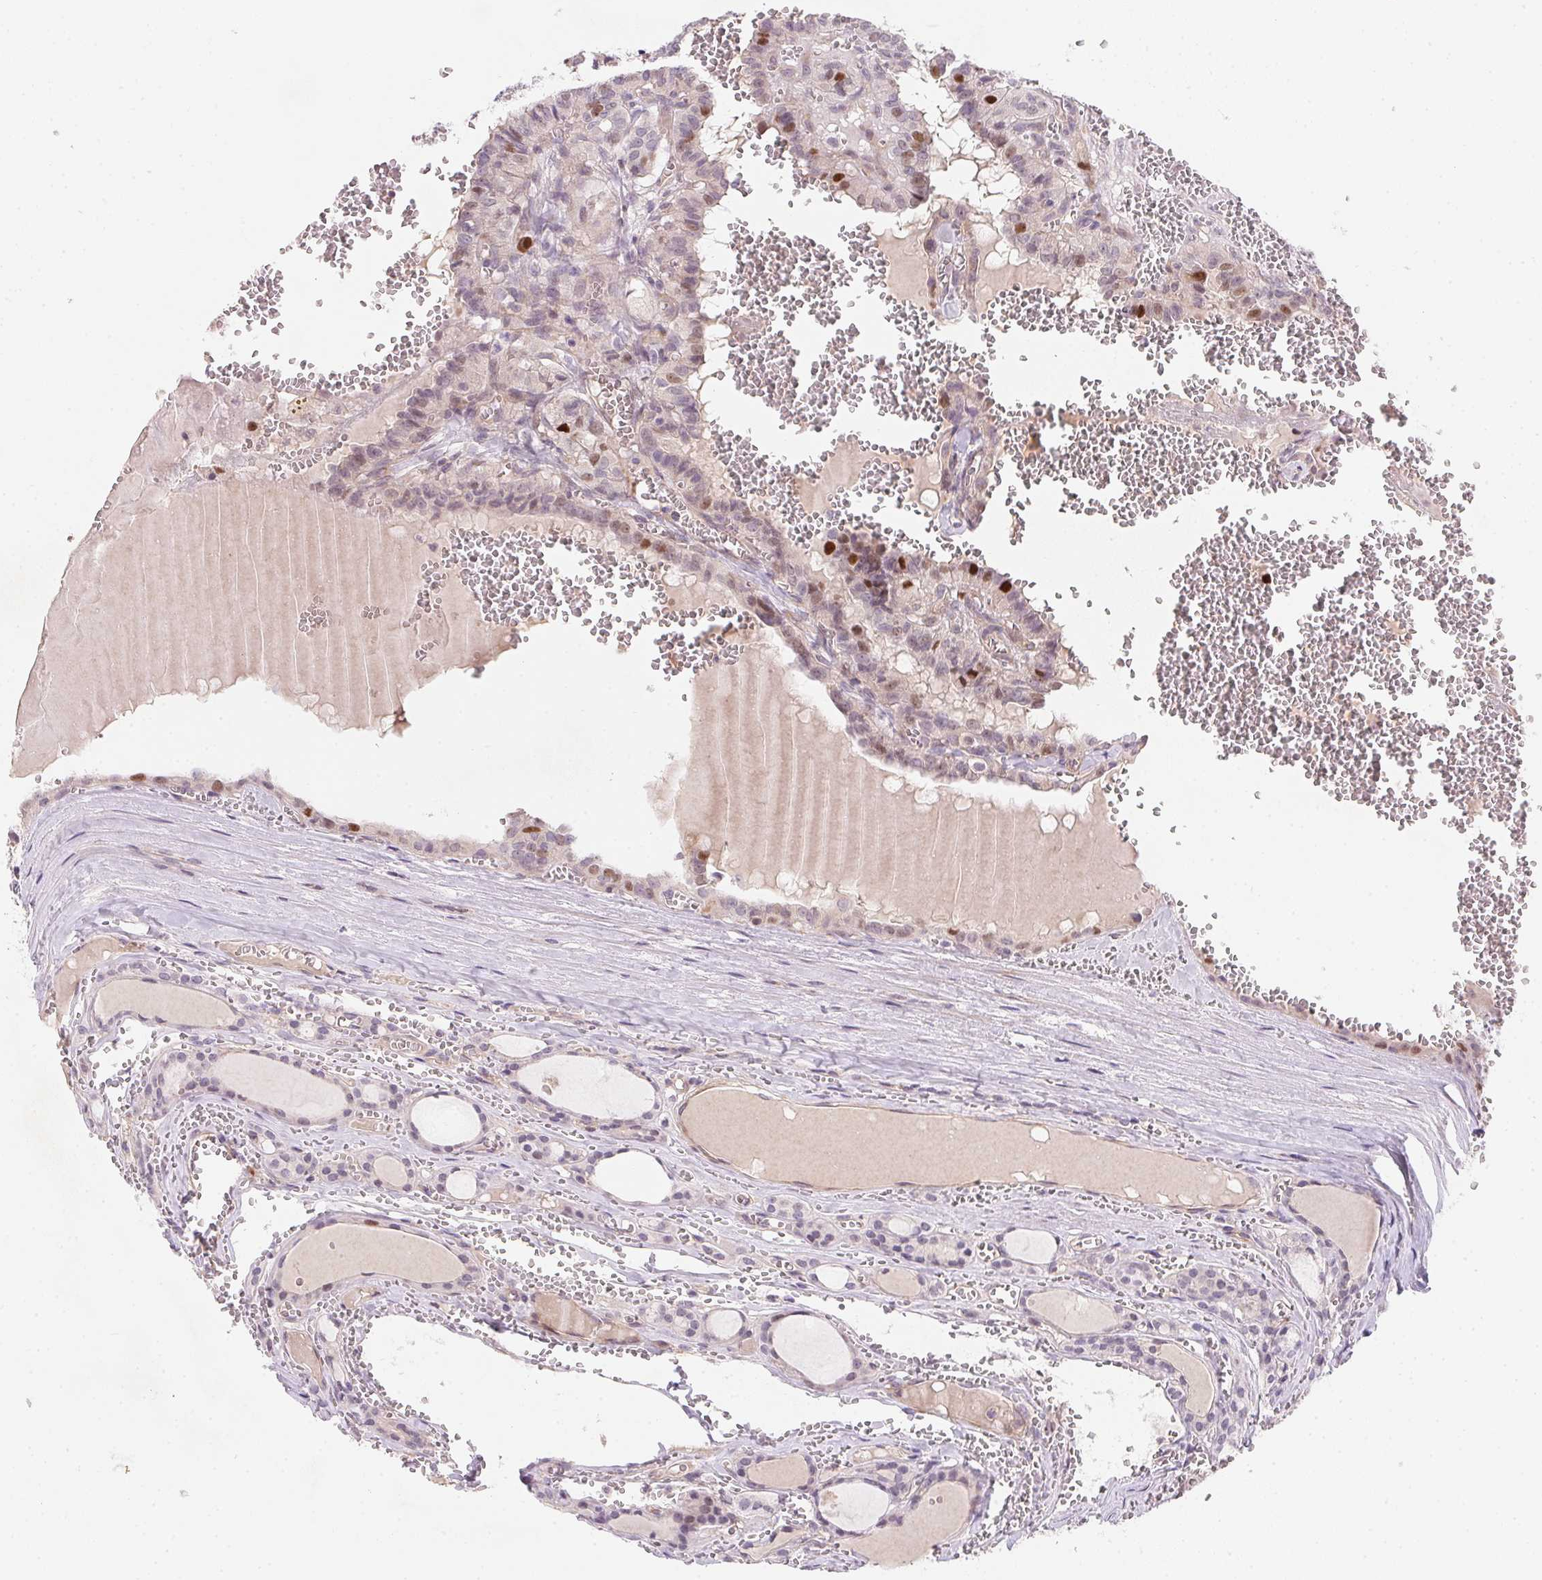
{"staining": {"intensity": "moderate", "quantity": "<25%", "location": "nuclear"}, "tissue": "thyroid cancer", "cell_type": "Tumor cells", "image_type": "cancer", "snomed": [{"axis": "morphology", "description": "Papillary adenocarcinoma, NOS"}, {"axis": "topography", "description": "Thyroid gland"}], "caption": "DAB (3,3'-diaminobenzidine) immunohistochemical staining of thyroid cancer reveals moderate nuclear protein positivity in approximately <25% of tumor cells.", "gene": "HELLS", "patient": {"sex": "female", "age": 21}}